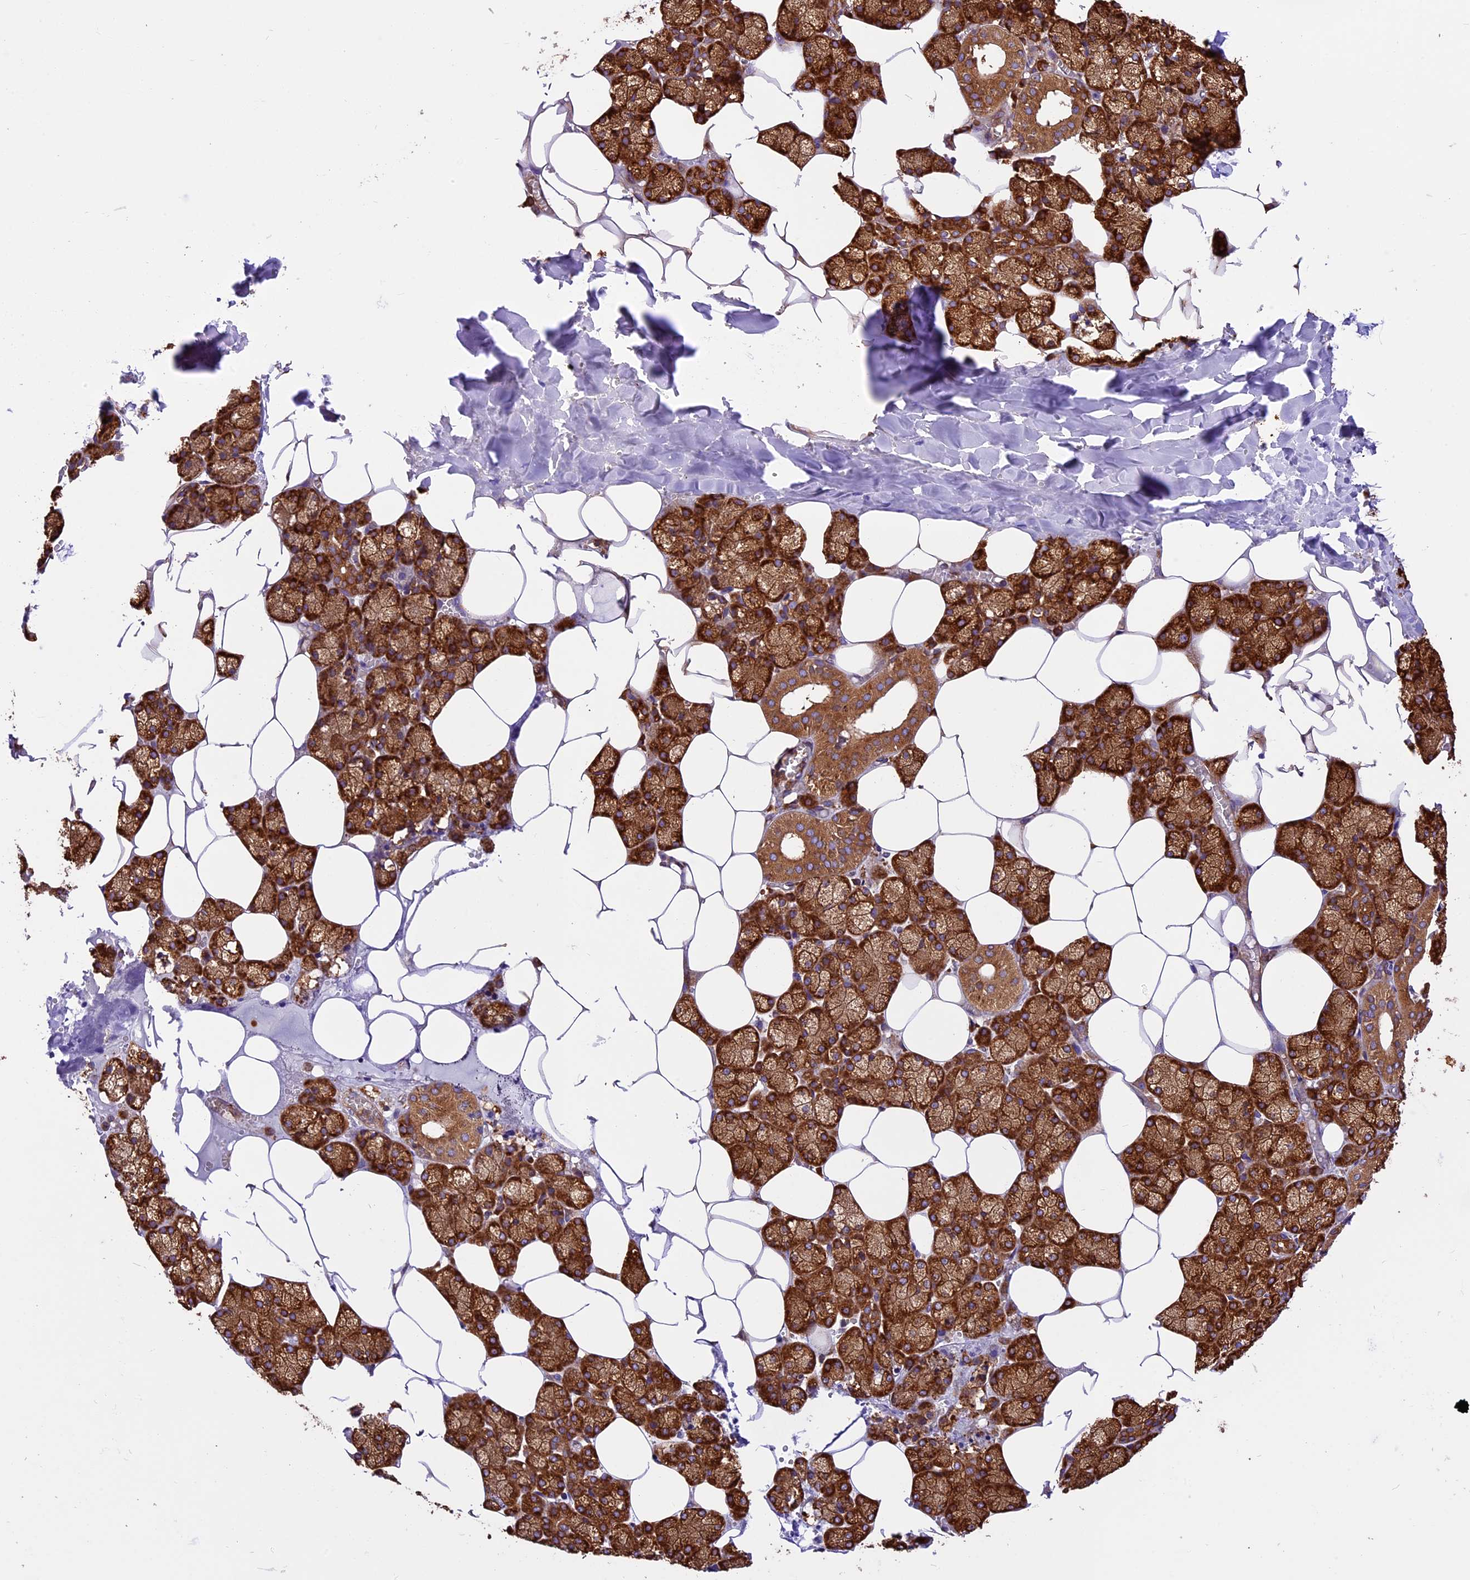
{"staining": {"intensity": "strong", "quantity": ">75%", "location": "cytoplasmic/membranous"}, "tissue": "salivary gland", "cell_type": "Glandular cells", "image_type": "normal", "snomed": [{"axis": "morphology", "description": "Normal tissue, NOS"}, {"axis": "topography", "description": "Salivary gland"}], "caption": "A micrograph showing strong cytoplasmic/membranous expression in approximately >75% of glandular cells in normal salivary gland, as visualized by brown immunohistochemical staining.", "gene": "KARS1", "patient": {"sex": "male", "age": 62}}